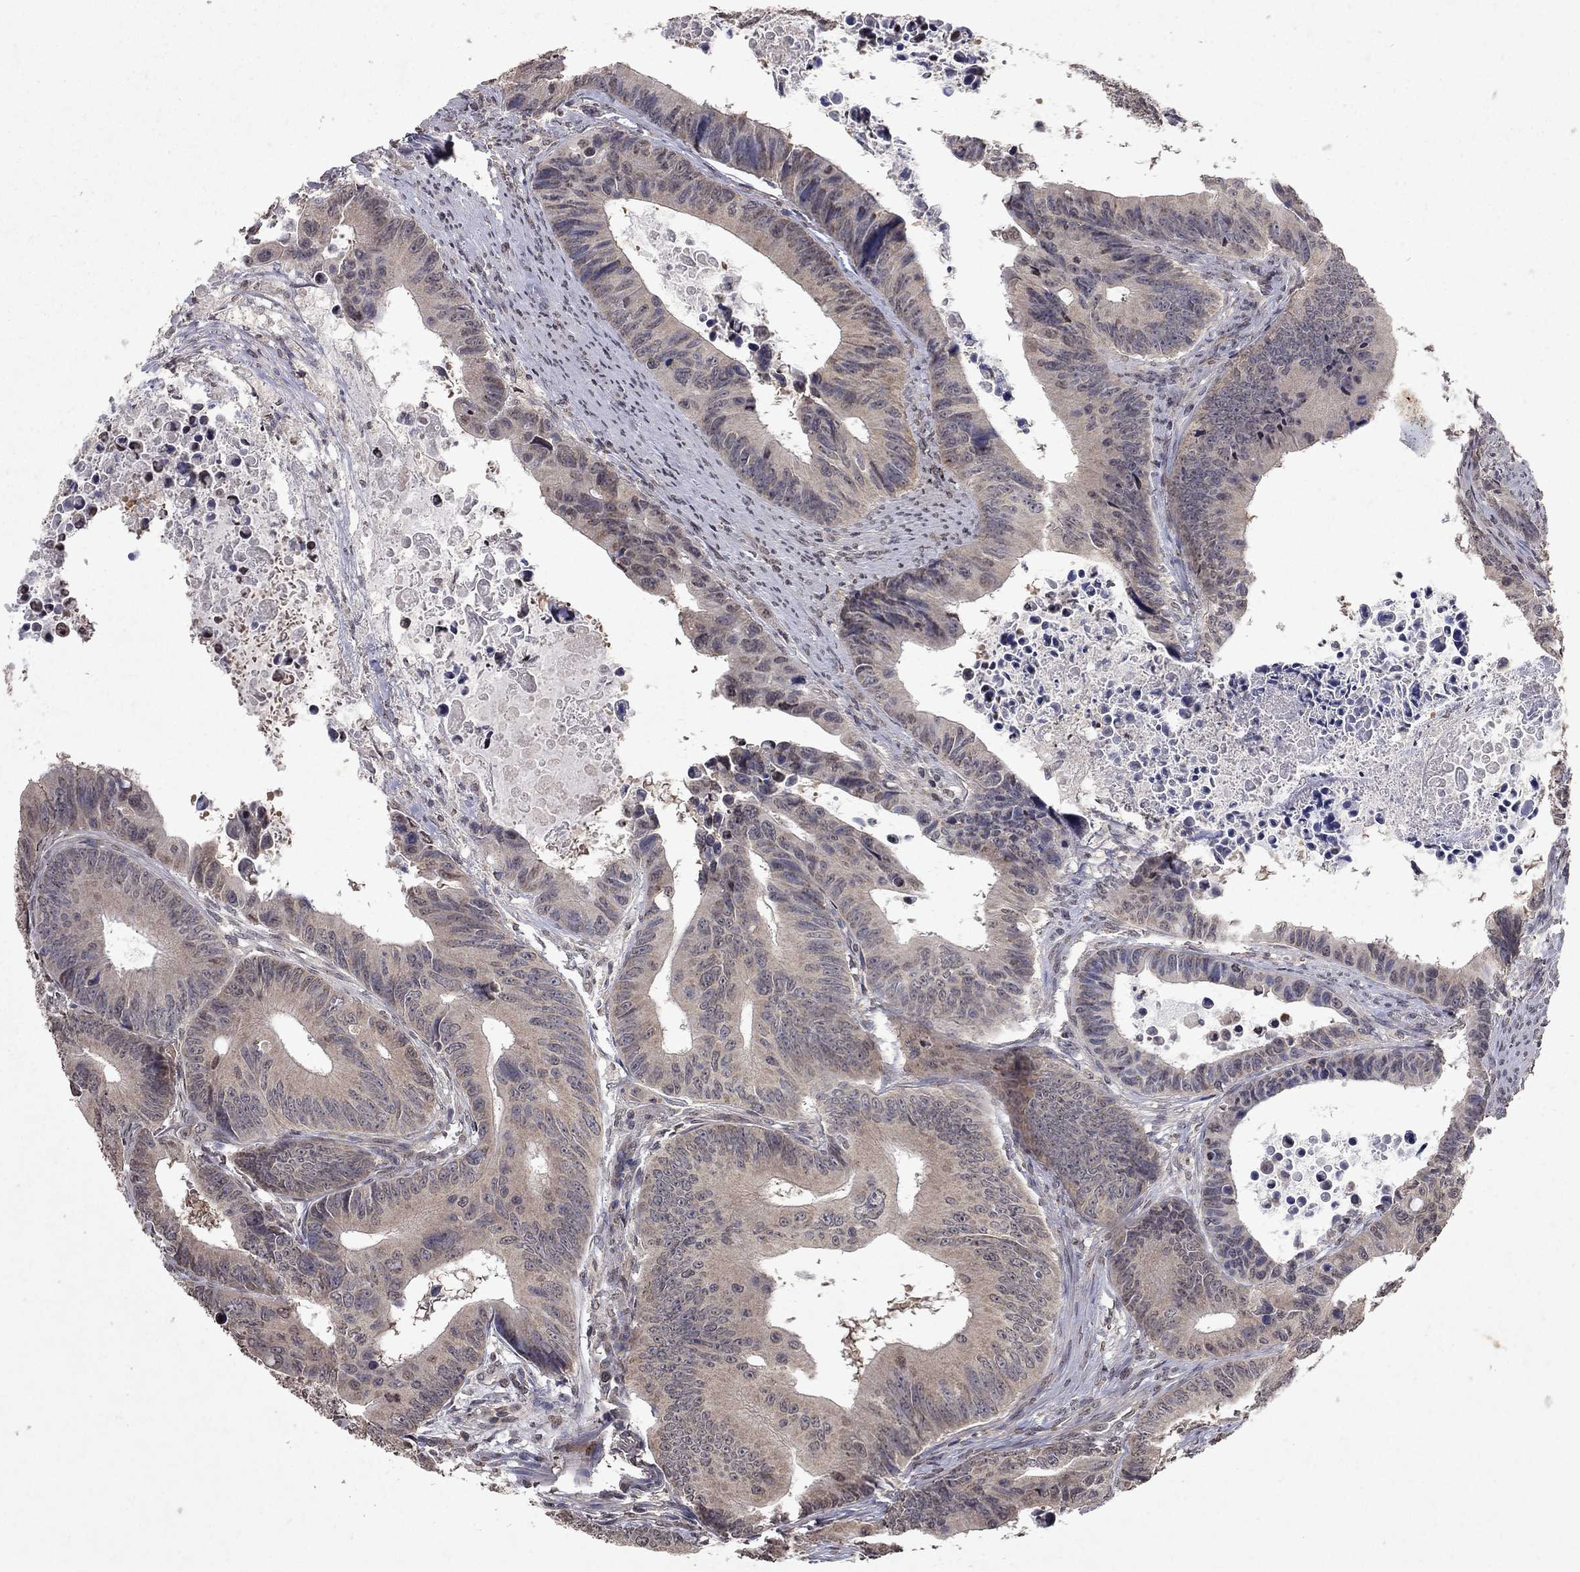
{"staining": {"intensity": "weak", "quantity": "<25%", "location": "cytoplasmic/membranous"}, "tissue": "colorectal cancer", "cell_type": "Tumor cells", "image_type": "cancer", "snomed": [{"axis": "morphology", "description": "Adenocarcinoma, NOS"}, {"axis": "topography", "description": "Colon"}], "caption": "Image shows no significant protein expression in tumor cells of colorectal adenocarcinoma. (DAB immunohistochemistry (IHC), high magnification).", "gene": "TTC38", "patient": {"sex": "female", "age": 87}}